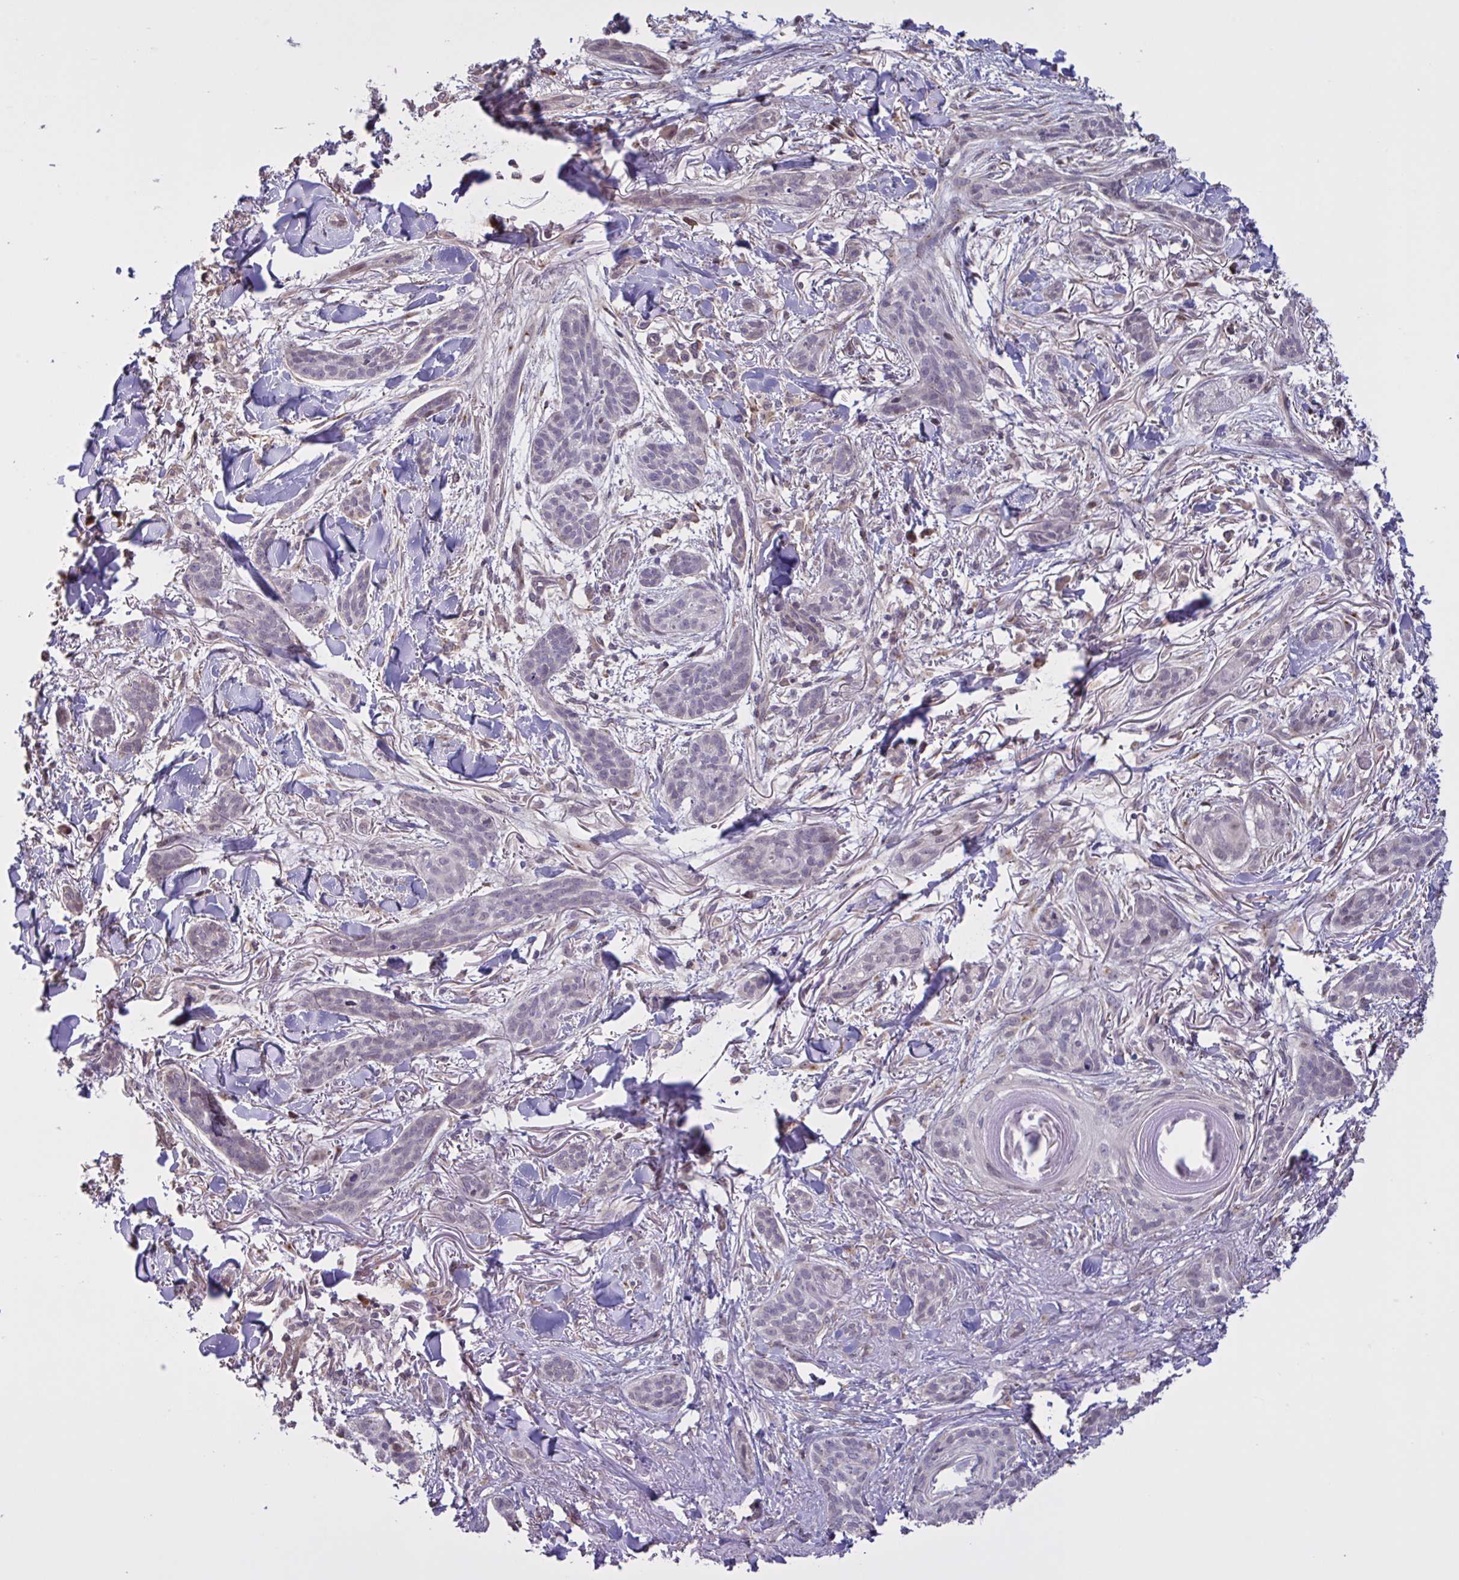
{"staining": {"intensity": "negative", "quantity": "none", "location": "none"}, "tissue": "skin cancer", "cell_type": "Tumor cells", "image_type": "cancer", "snomed": [{"axis": "morphology", "description": "Basal cell carcinoma"}, {"axis": "topography", "description": "Skin"}], "caption": "This photomicrograph is of skin basal cell carcinoma stained with immunohistochemistry (IHC) to label a protein in brown with the nuclei are counter-stained blue. There is no expression in tumor cells.", "gene": "MRGPRX2", "patient": {"sex": "male", "age": 52}}